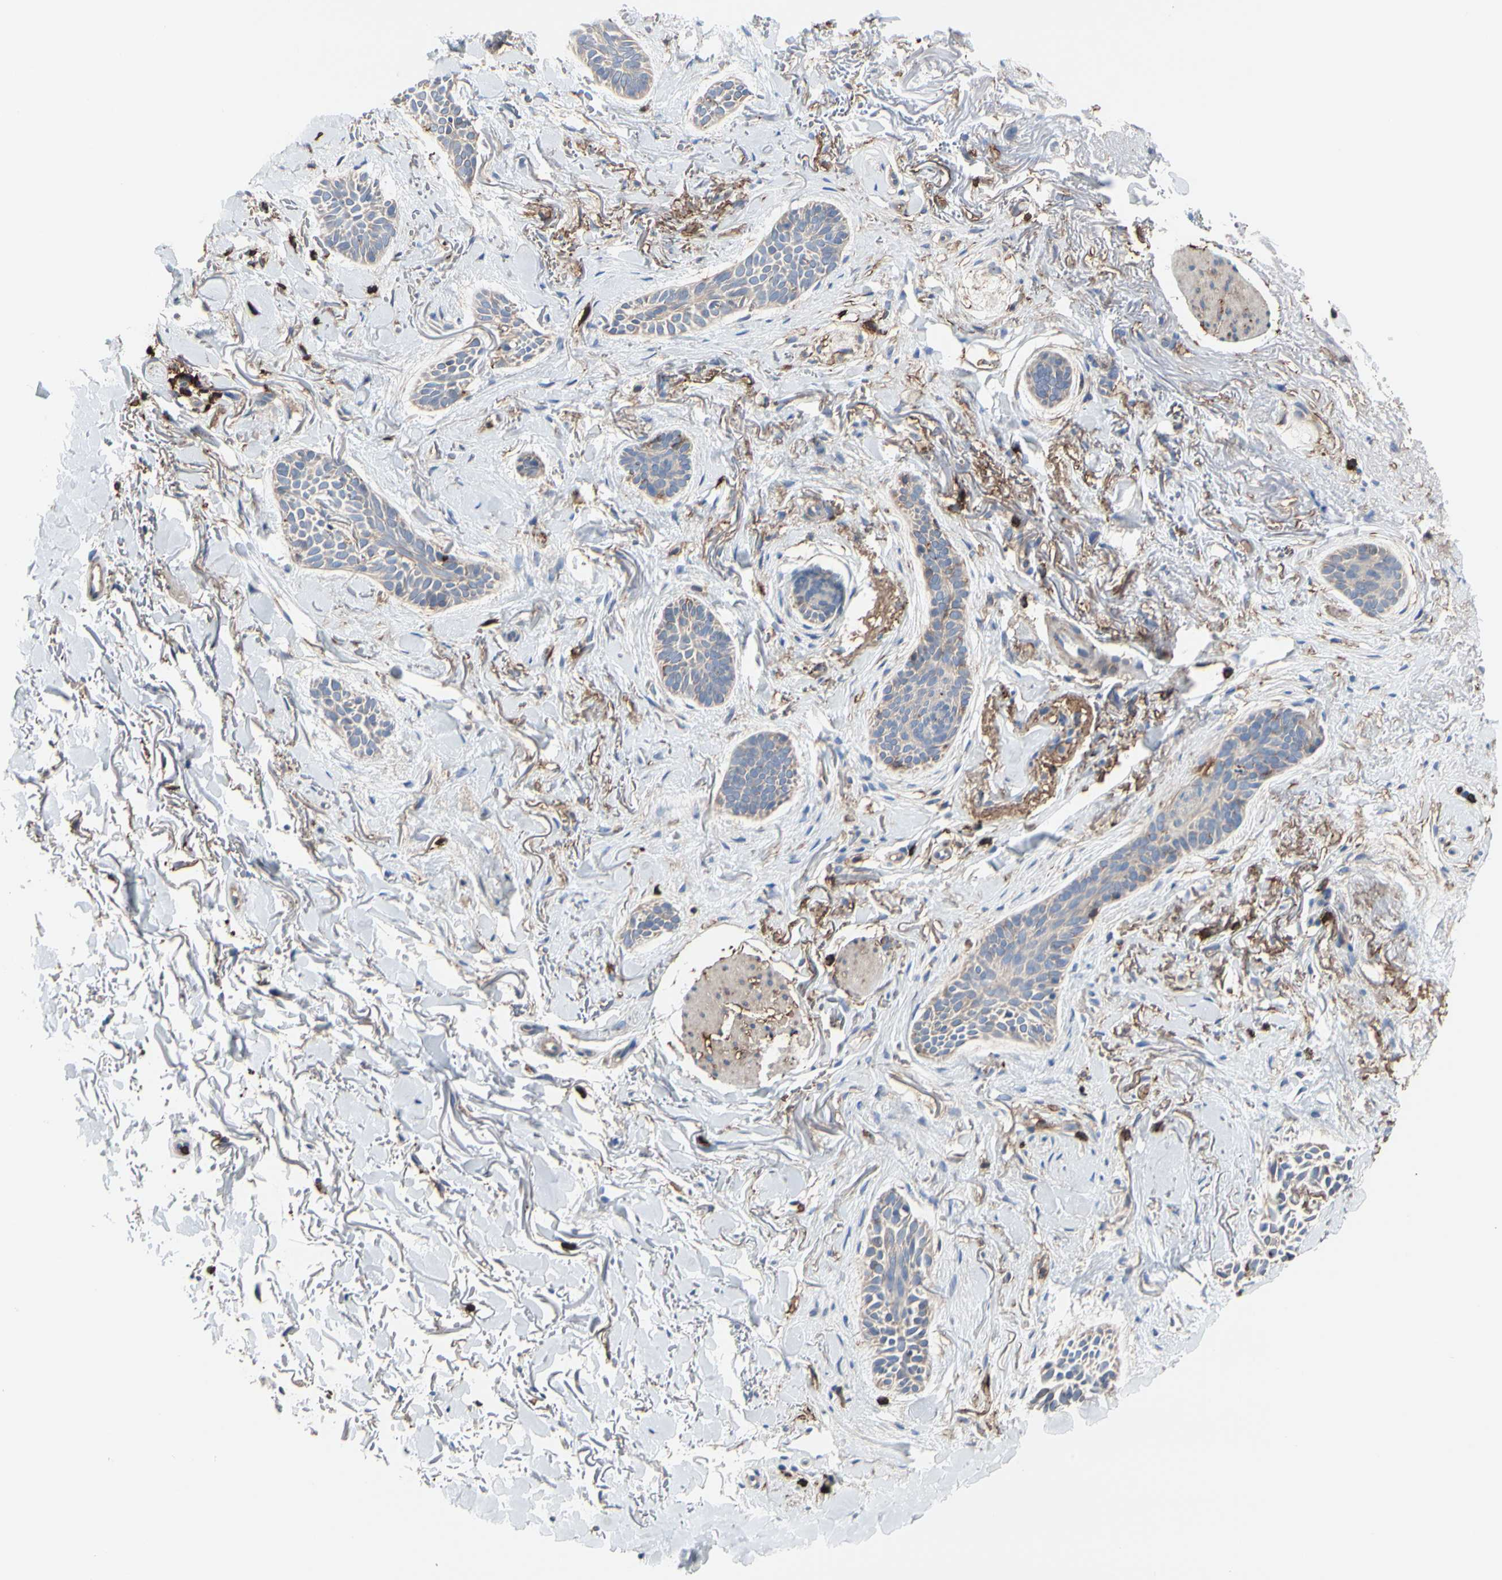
{"staining": {"intensity": "weak", "quantity": ">75%", "location": "cytoplasmic/membranous"}, "tissue": "skin cancer", "cell_type": "Tumor cells", "image_type": "cancer", "snomed": [{"axis": "morphology", "description": "Basal cell carcinoma"}, {"axis": "topography", "description": "Skin"}], "caption": "IHC (DAB) staining of human basal cell carcinoma (skin) shows weak cytoplasmic/membranous protein staining in approximately >75% of tumor cells.", "gene": "ANXA6", "patient": {"sex": "female", "age": 84}}